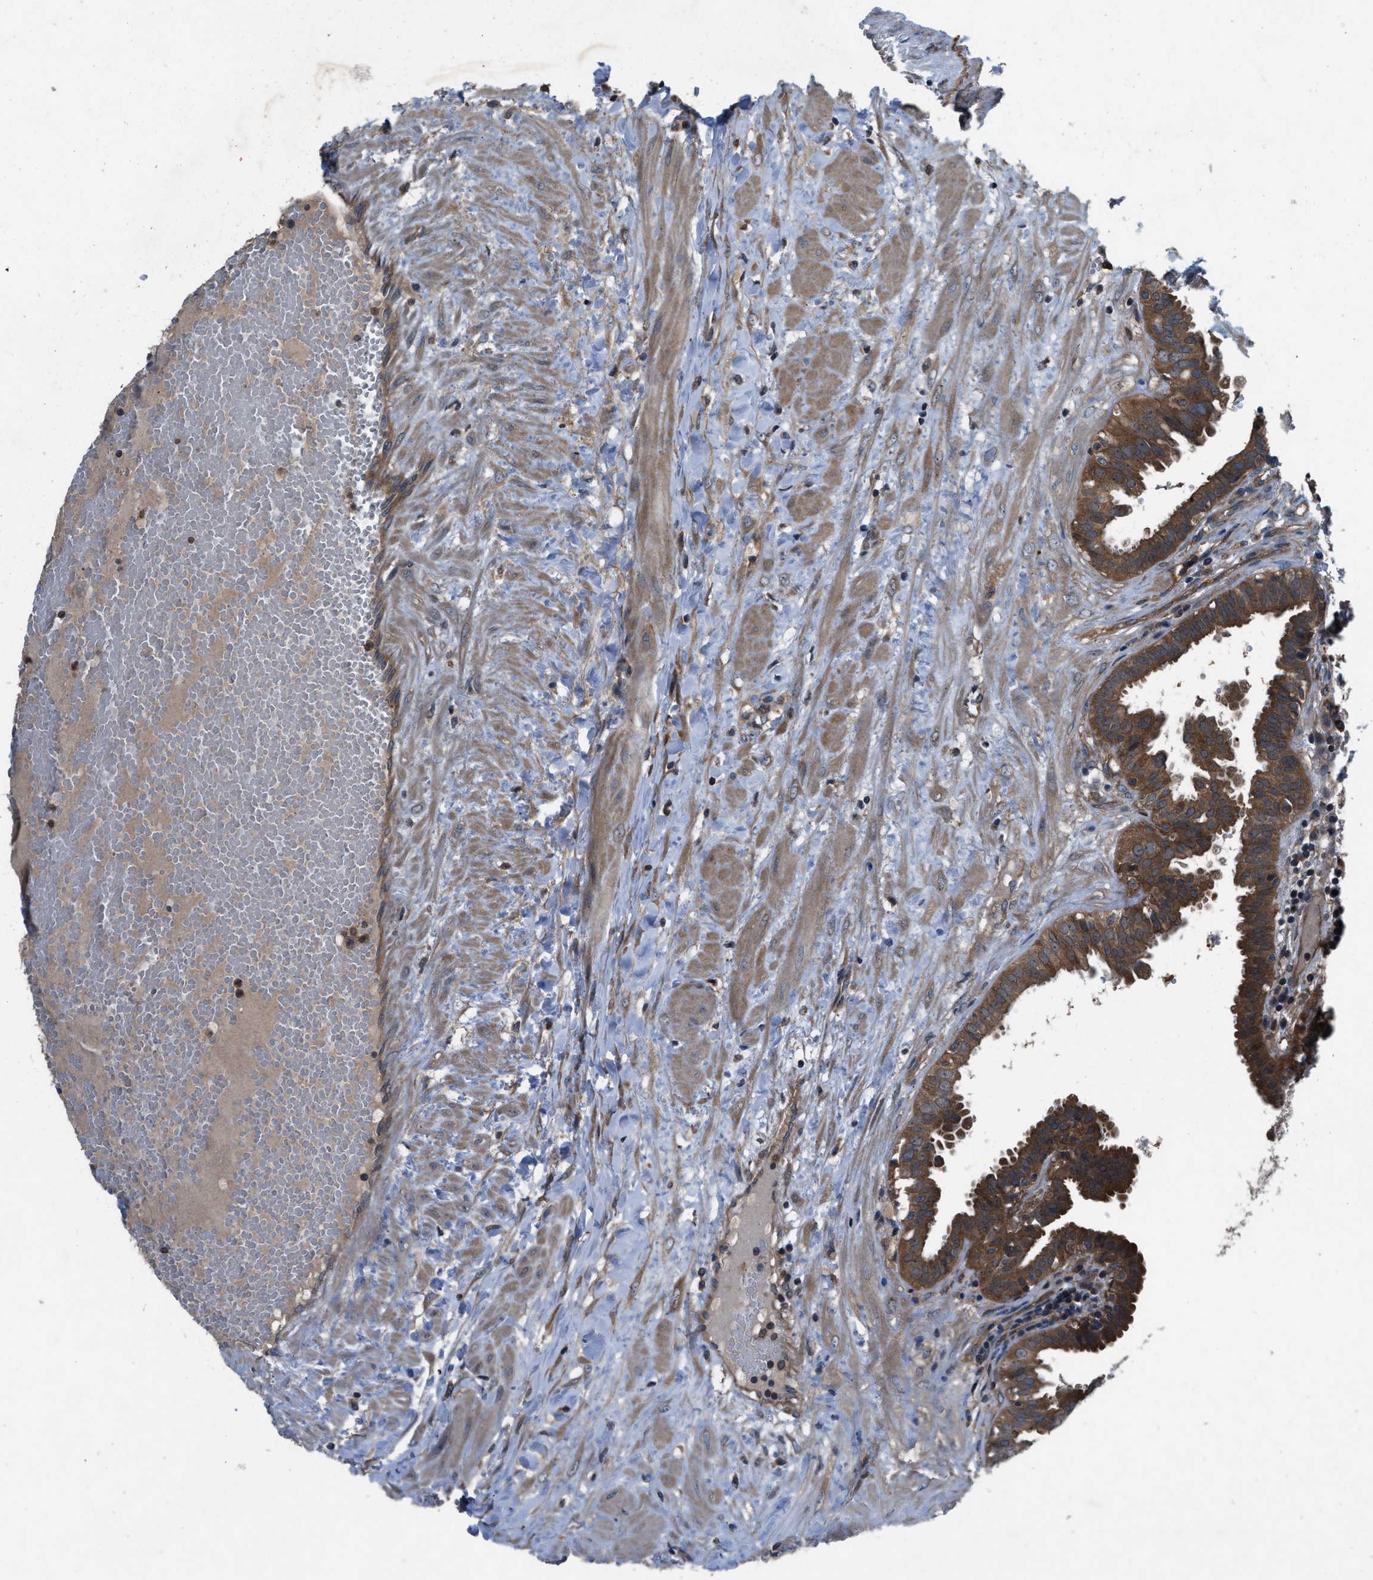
{"staining": {"intensity": "strong", "quantity": ">75%", "location": "cytoplasmic/membranous"}, "tissue": "fallopian tube", "cell_type": "Glandular cells", "image_type": "normal", "snomed": [{"axis": "morphology", "description": "Normal tissue, NOS"}, {"axis": "topography", "description": "Fallopian tube"}, {"axis": "topography", "description": "Placenta"}], "caption": "Immunohistochemical staining of normal human fallopian tube reveals >75% levels of strong cytoplasmic/membranous protein staining in about >75% of glandular cells. (DAB IHC with brightfield microscopy, high magnification).", "gene": "USP25", "patient": {"sex": "female", "age": 32}}